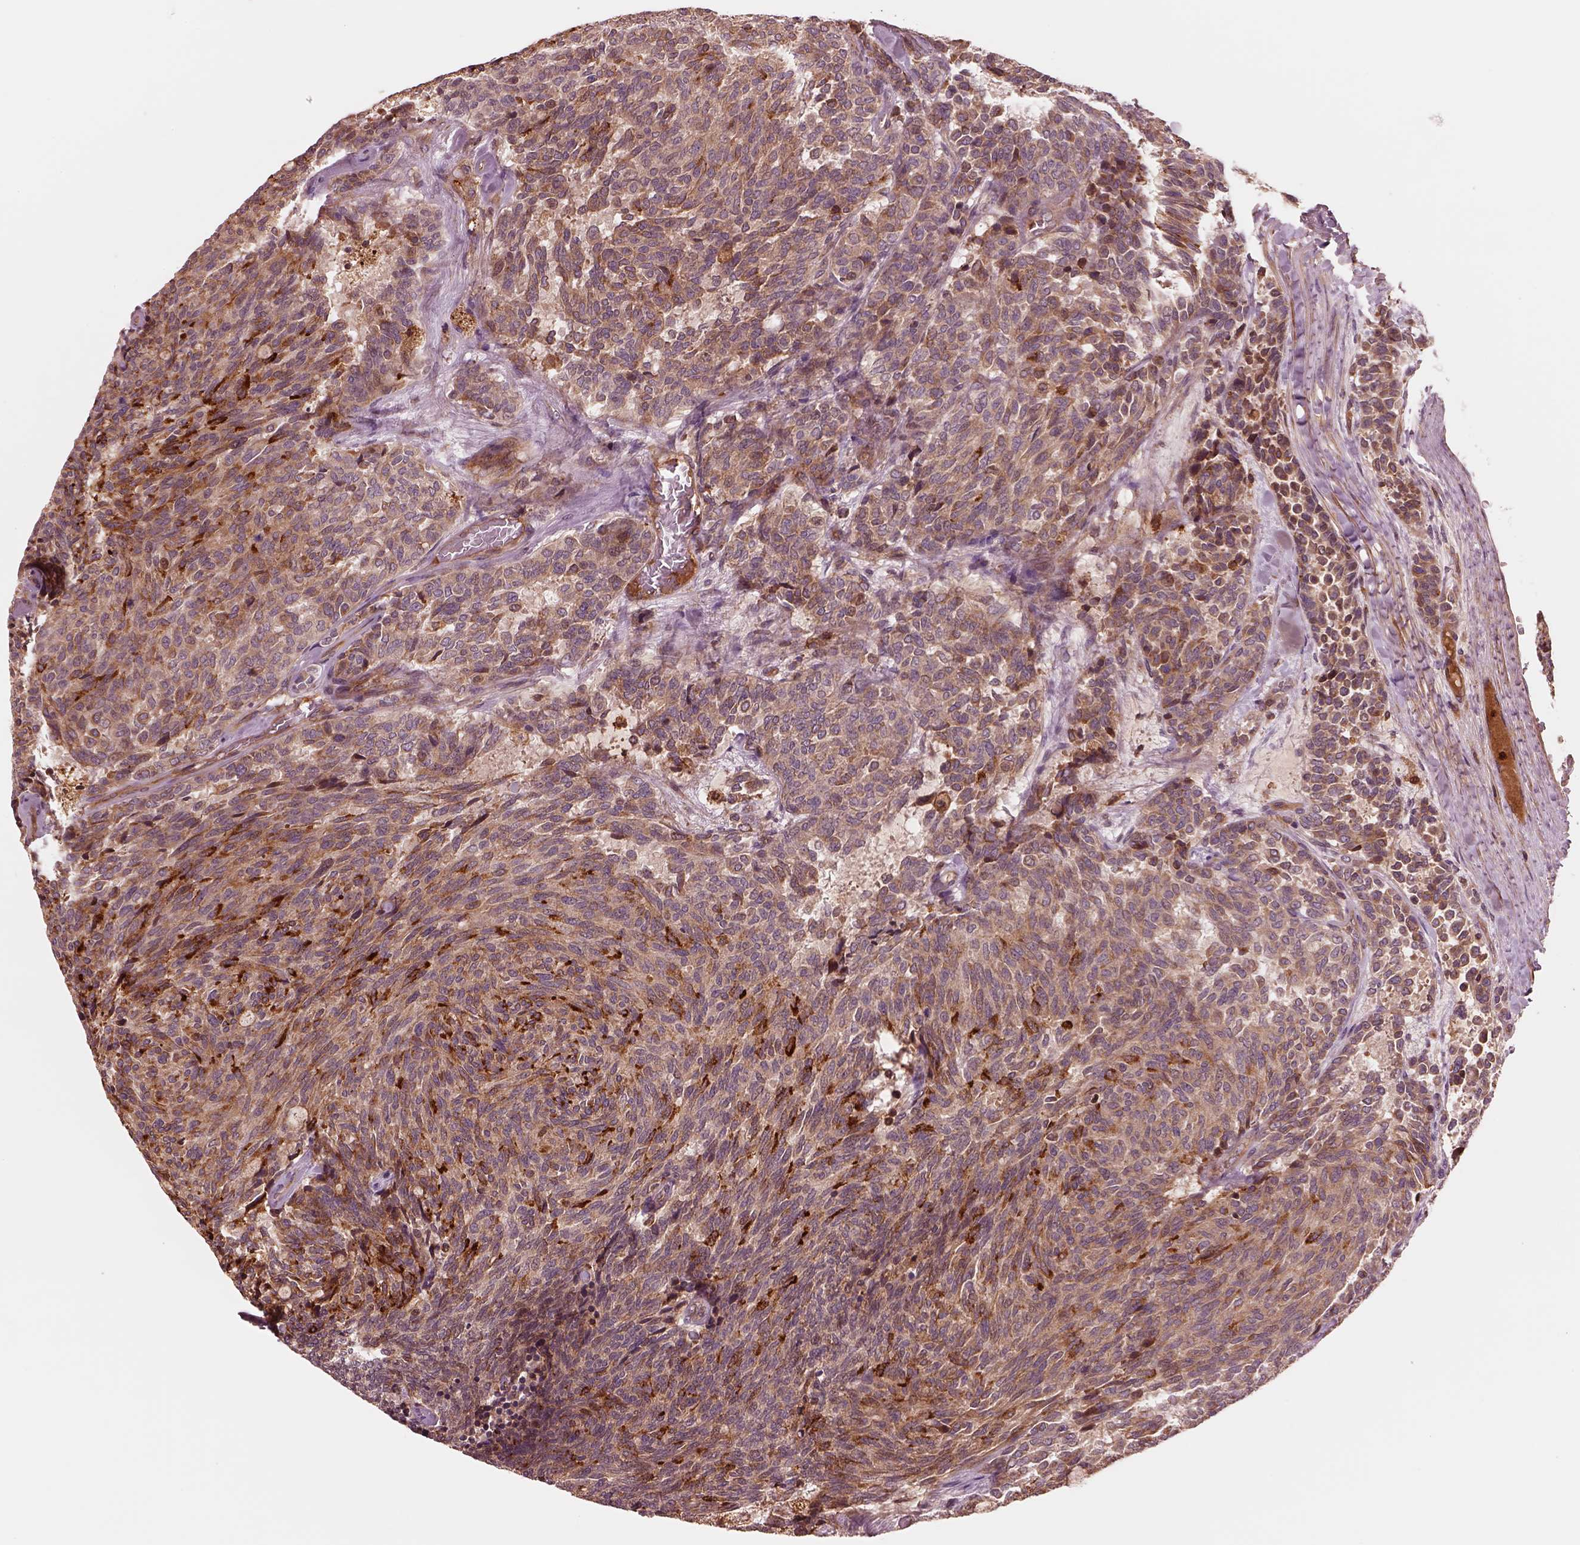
{"staining": {"intensity": "strong", "quantity": "<25%", "location": "cytoplasmic/membranous"}, "tissue": "carcinoid", "cell_type": "Tumor cells", "image_type": "cancer", "snomed": [{"axis": "morphology", "description": "Carcinoid, malignant, NOS"}, {"axis": "topography", "description": "Pancreas"}], "caption": "About <25% of tumor cells in carcinoid (malignant) reveal strong cytoplasmic/membranous protein expression as visualized by brown immunohistochemical staining.", "gene": "ASCC2", "patient": {"sex": "female", "age": 54}}